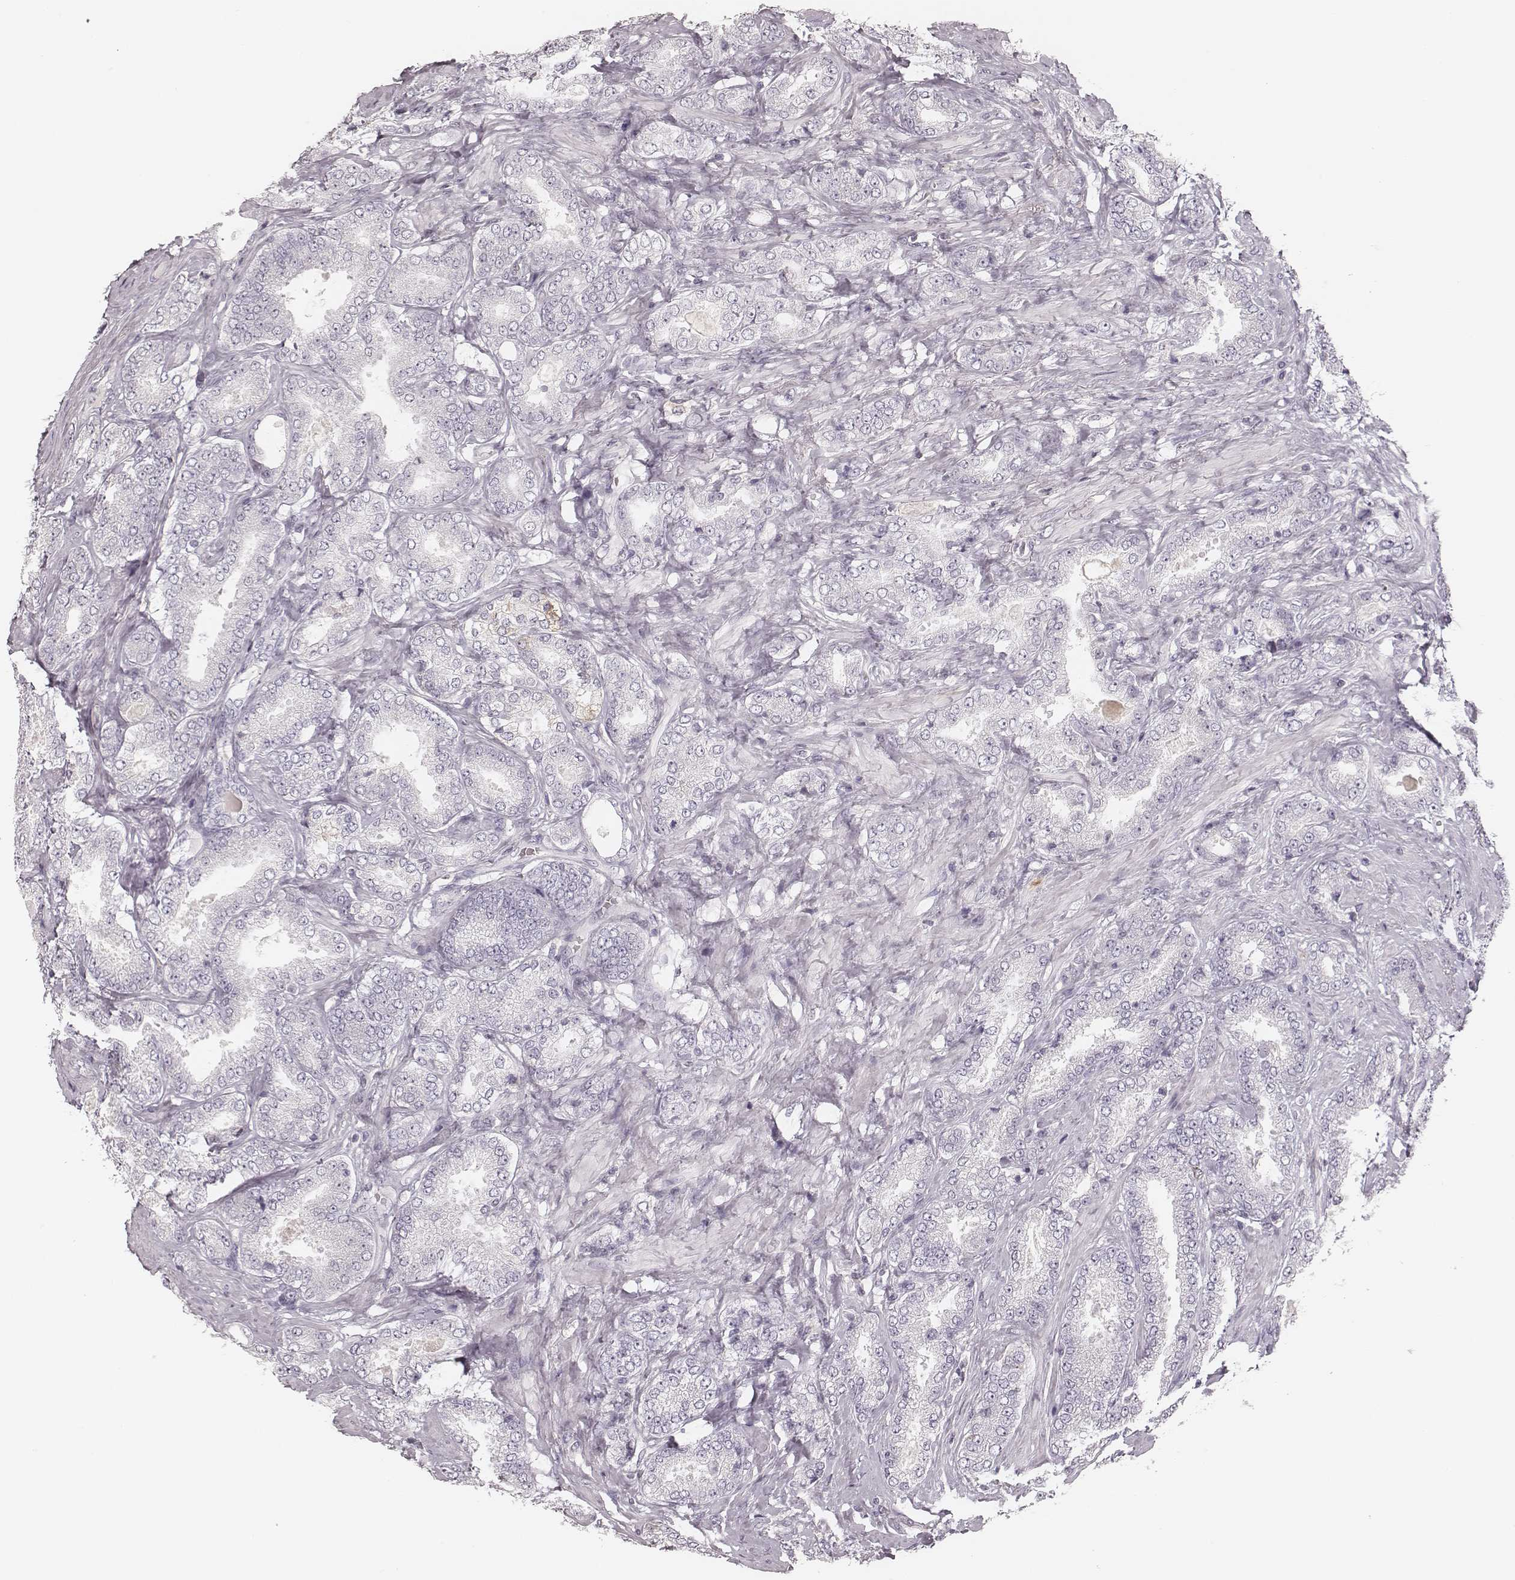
{"staining": {"intensity": "negative", "quantity": "none", "location": "none"}, "tissue": "prostate cancer", "cell_type": "Tumor cells", "image_type": "cancer", "snomed": [{"axis": "morphology", "description": "Adenocarcinoma, NOS"}, {"axis": "topography", "description": "Prostate"}], "caption": "IHC histopathology image of neoplastic tissue: prostate adenocarcinoma stained with DAB demonstrates no significant protein positivity in tumor cells. (Brightfield microscopy of DAB (3,3'-diaminobenzidine) IHC at high magnification).", "gene": "MSX1", "patient": {"sex": "male", "age": 64}}